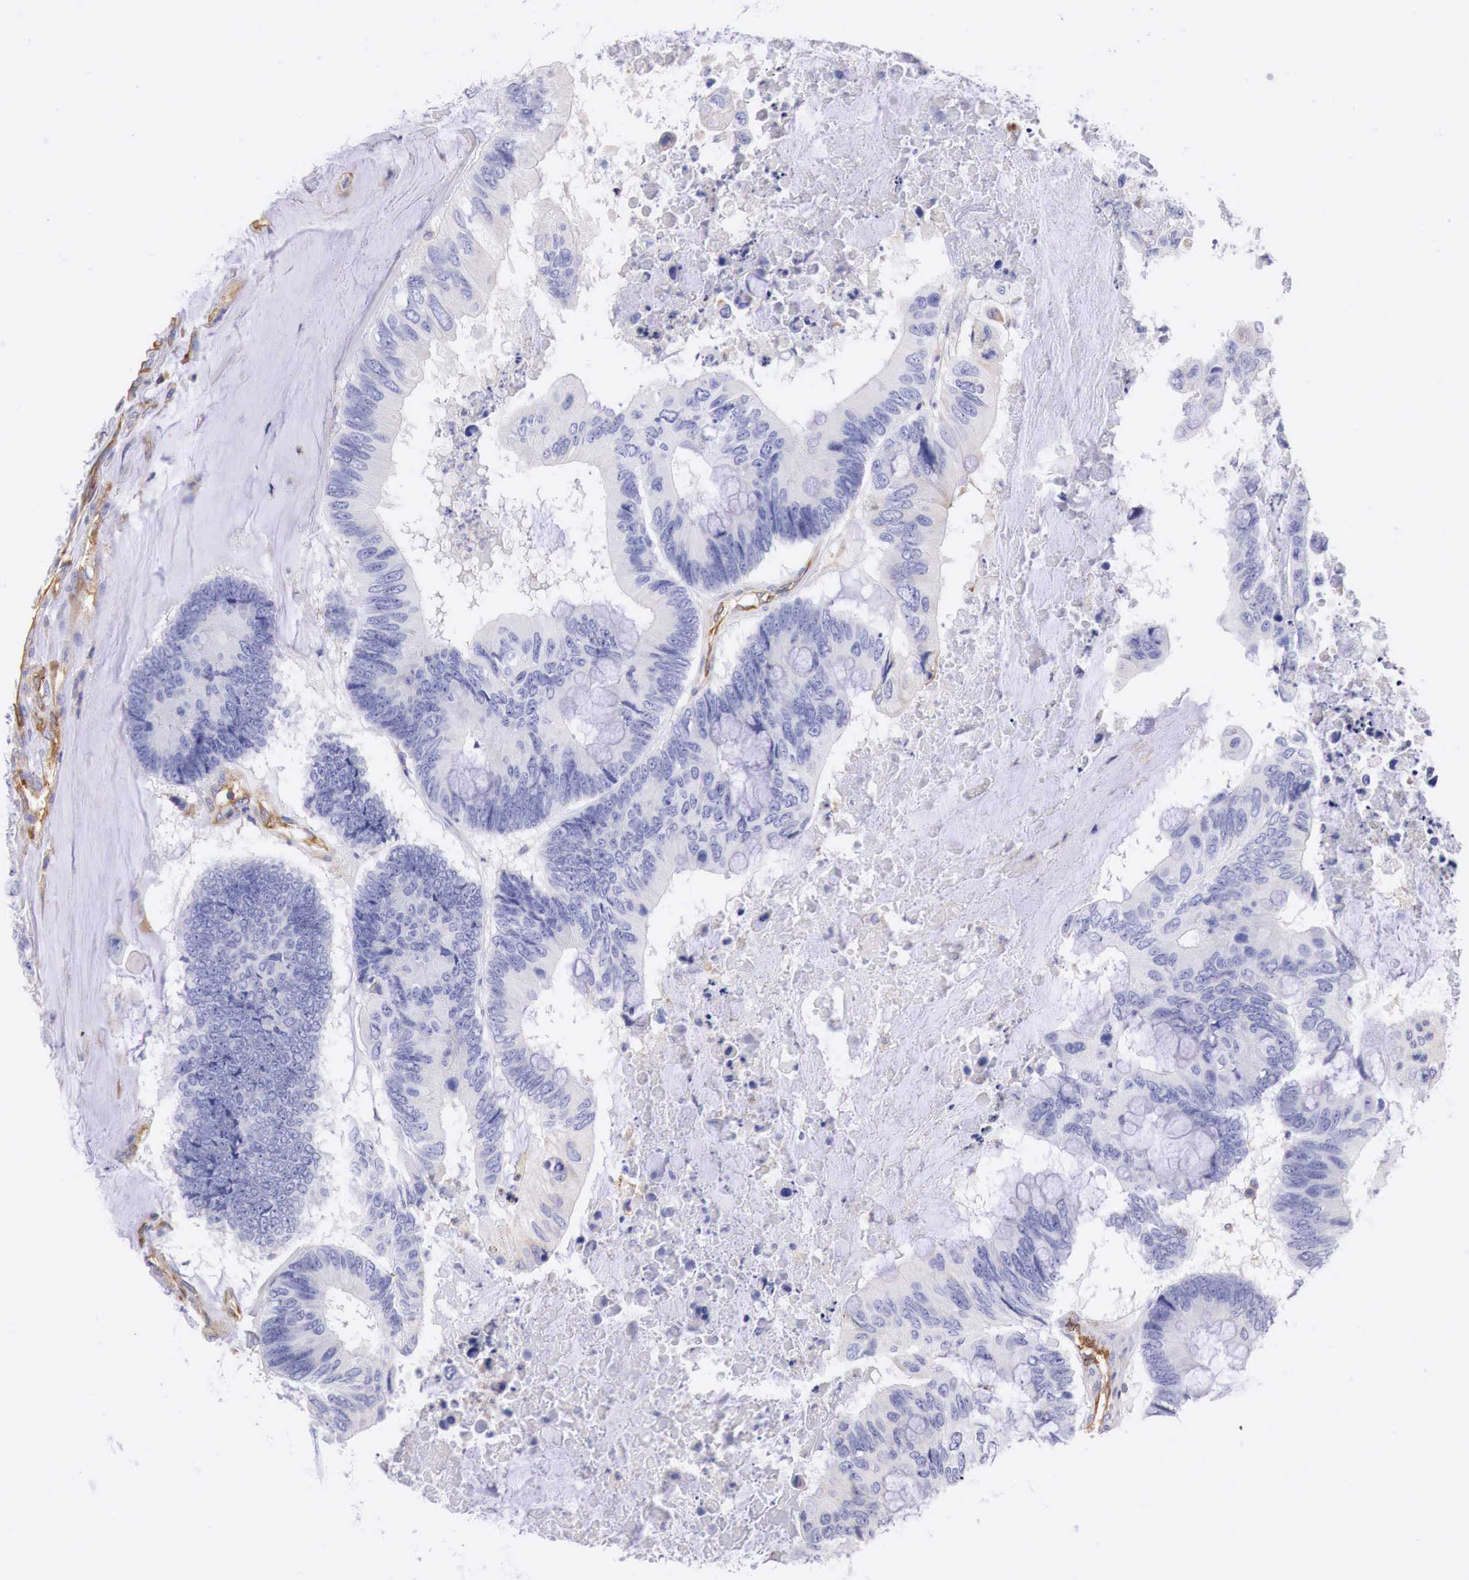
{"staining": {"intensity": "negative", "quantity": "none", "location": "none"}, "tissue": "colorectal cancer", "cell_type": "Tumor cells", "image_type": "cancer", "snomed": [{"axis": "morphology", "description": "Adenocarcinoma, NOS"}, {"axis": "topography", "description": "Colon"}], "caption": "Colorectal cancer was stained to show a protein in brown. There is no significant positivity in tumor cells.", "gene": "RDX", "patient": {"sex": "male", "age": 65}}